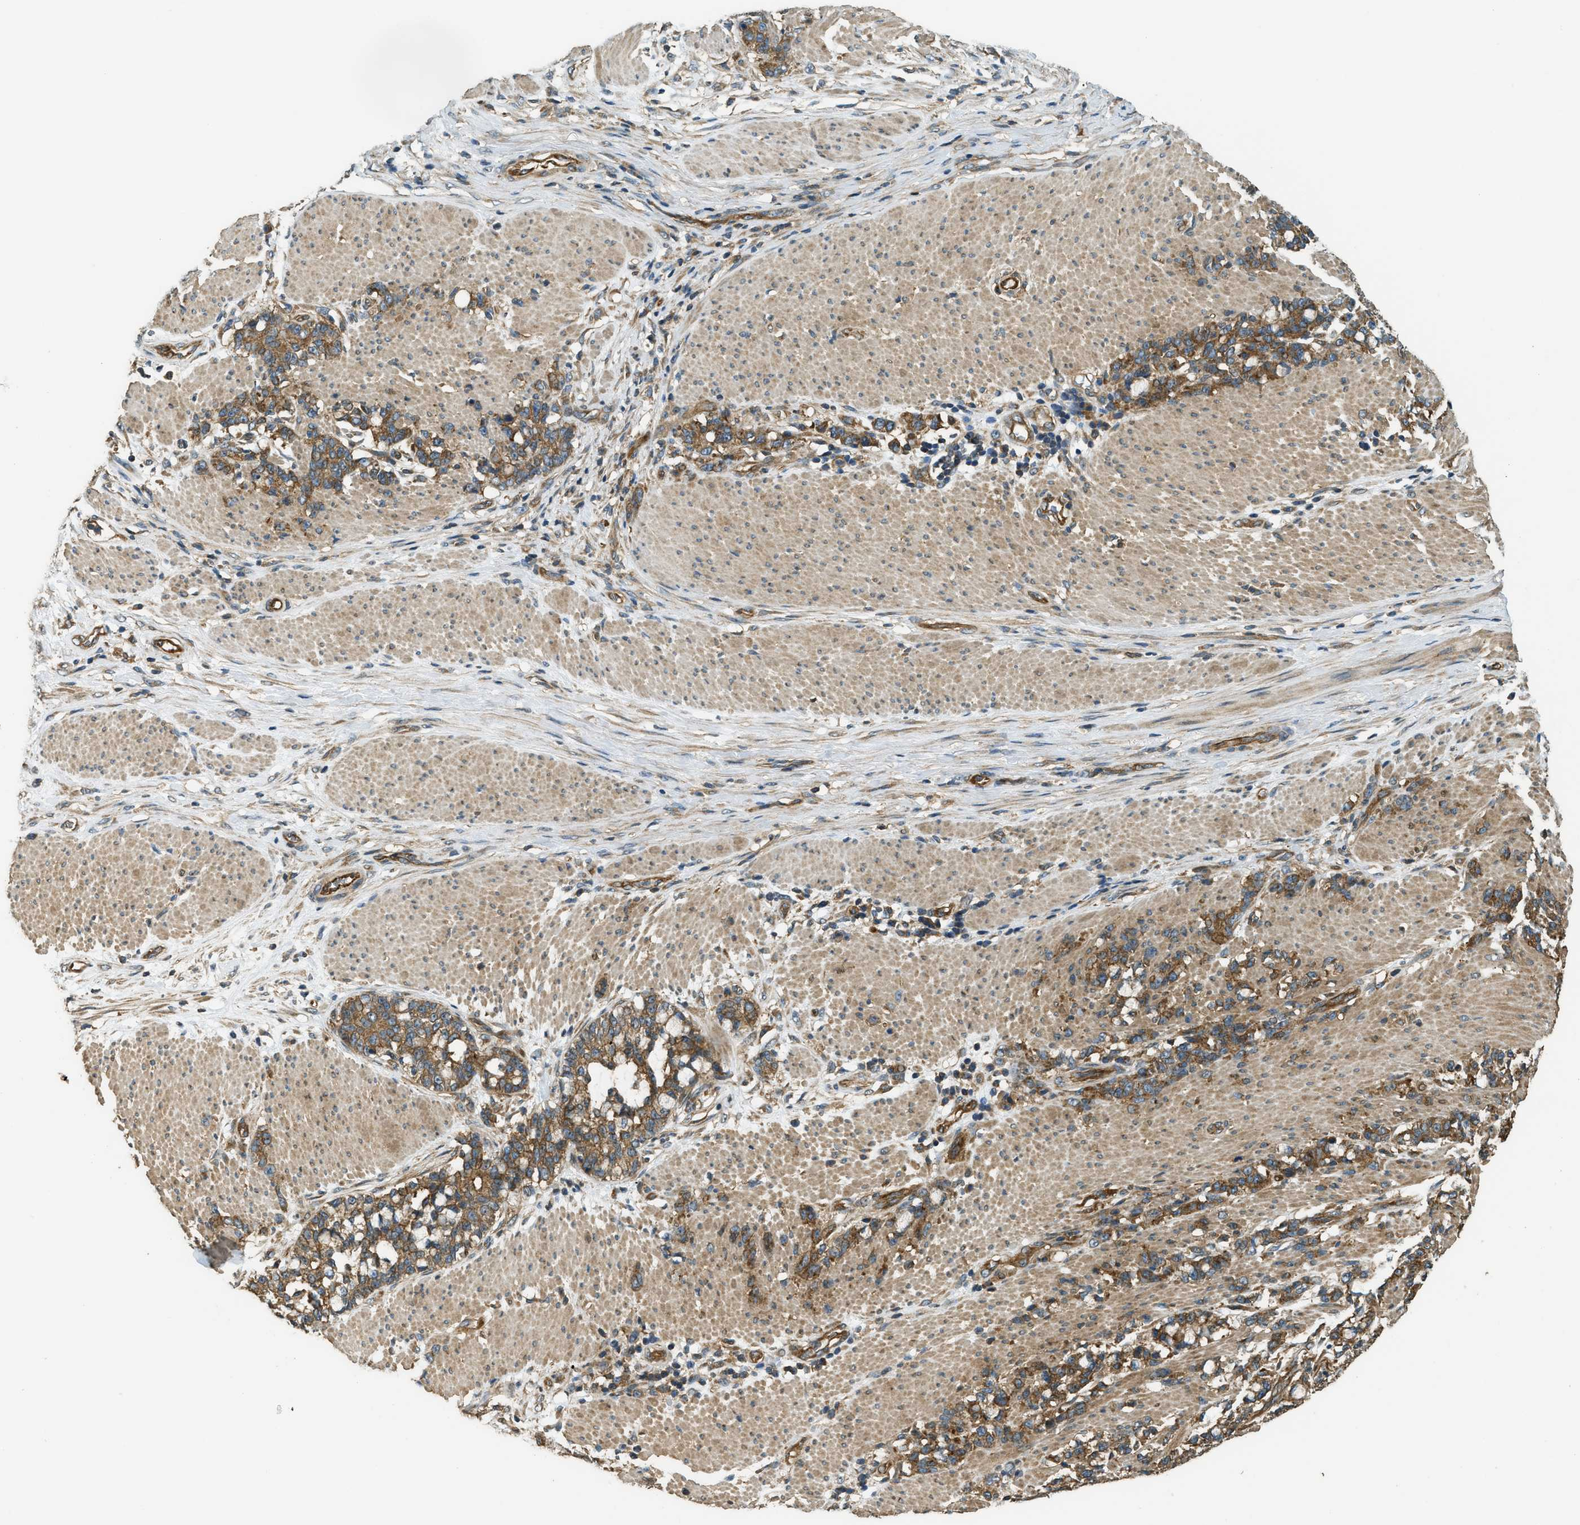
{"staining": {"intensity": "moderate", "quantity": ">75%", "location": "cytoplasmic/membranous"}, "tissue": "stomach cancer", "cell_type": "Tumor cells", "image_type": "cancer", "snomed": [{"axis": "morphology", "description": "Adenocarcinoma, NOS"}, {"axis": "topography", "description": "Stomach, lower"}], "caption": "Moderate cytoplasmic/membranous positivity for a protein is present in approximately >75% of tumor cells of stomach cancer (adenocarcinoma) using immunohistochemistry.", "gene": "MARS1", "patient": {"sex": "male", "age": 88}}